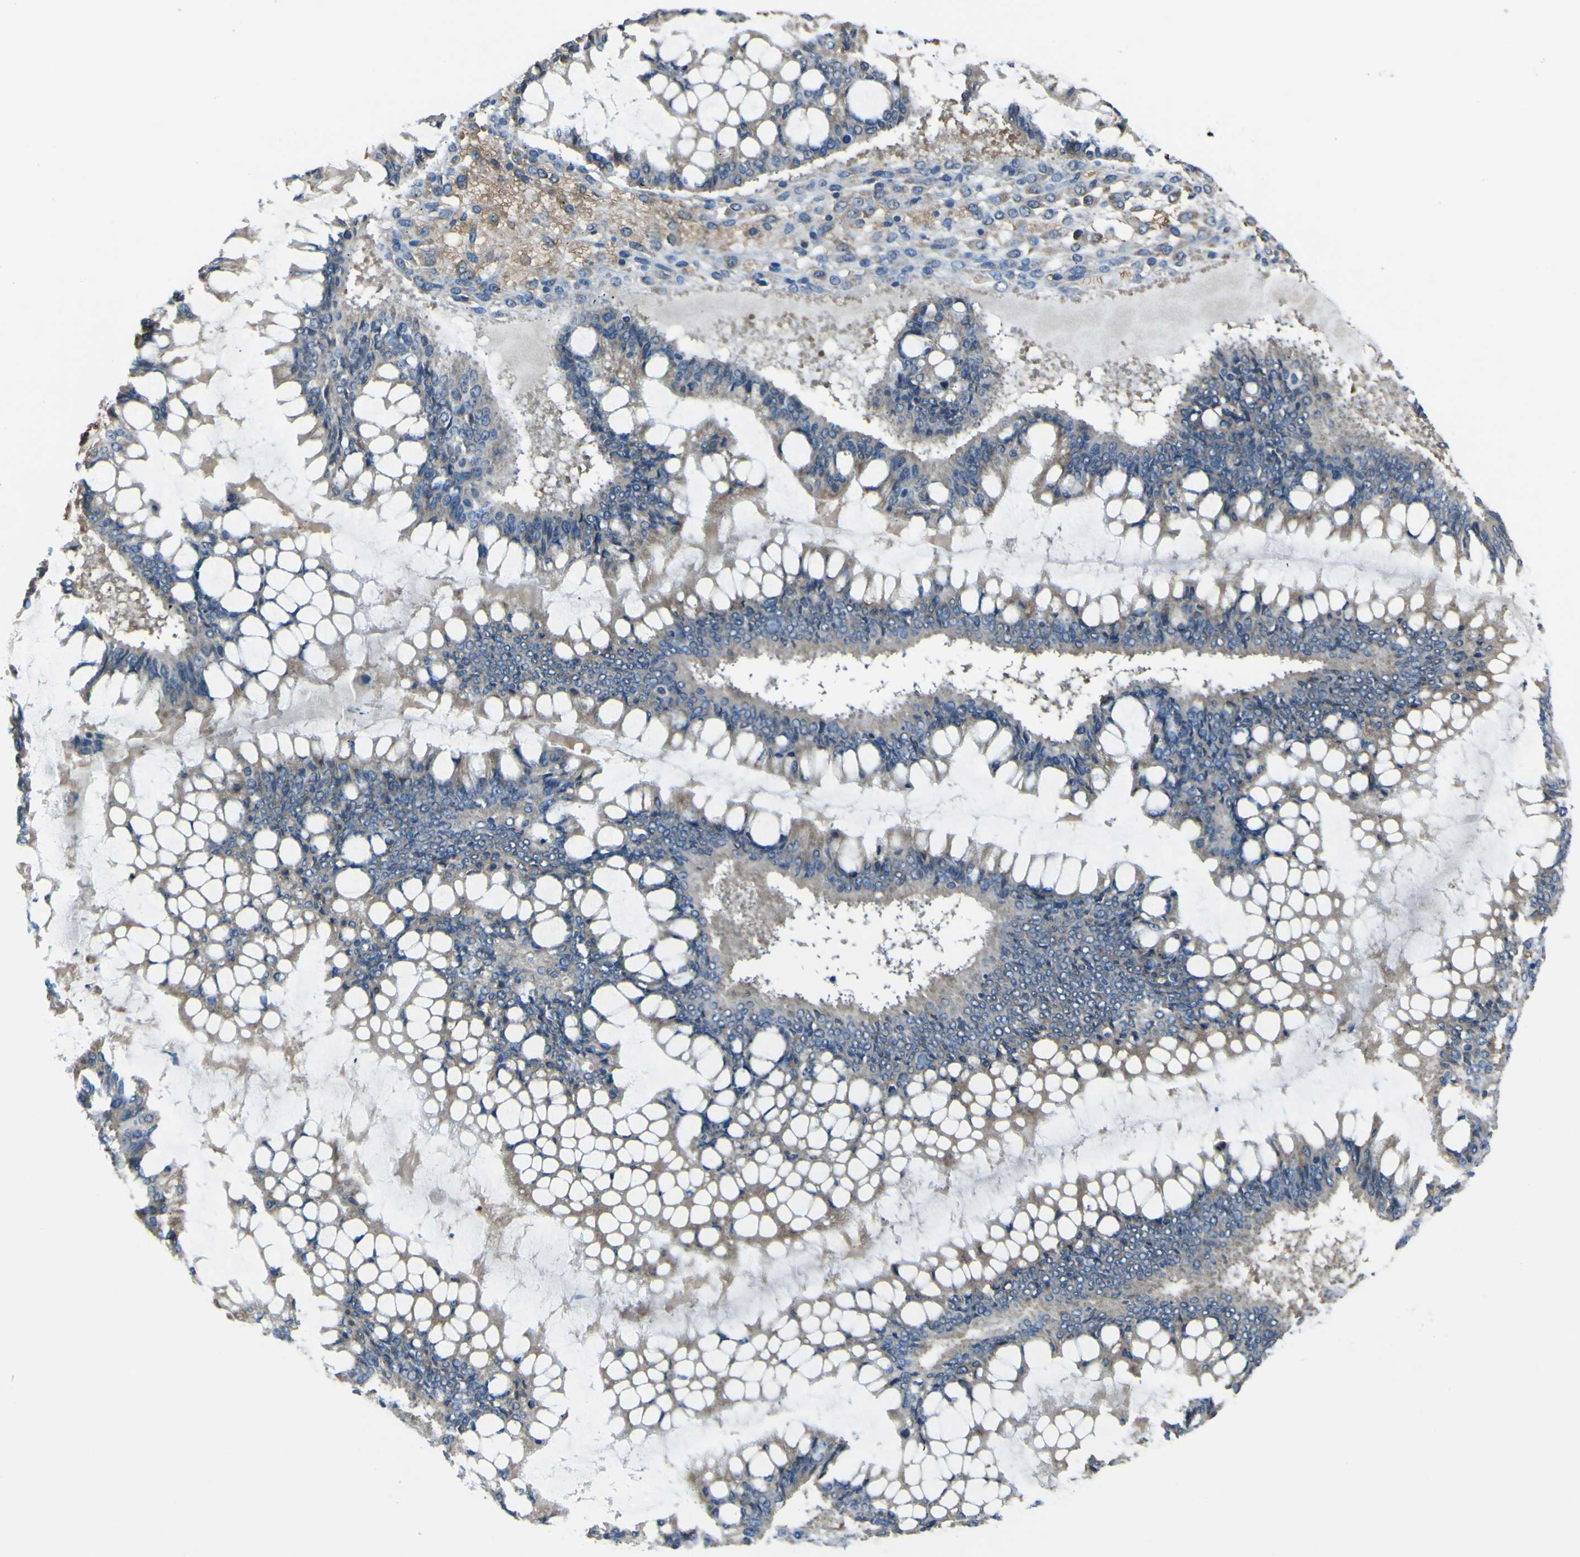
{"staining": {"intensity": "moderate", "quantity": ">75%", "location": "cytoplasmic/membranous"}, "tissue": "ovarian cancer", "cell_type": "Tumor cells", "image_type": "cancer", "snomed": [{"axis": "morphology", "description": "Cystadenocarcinoma, mucinous, NOS"}, {"axis": "topography", "description": "Ovary"}], "caption": "Mucinous cystadenocarcinoma (ovarian) tissue exhibits moderate cytoplasmic/membranous staining in about >75% of tumor cells The staining was performed using DAB (3,3'-diaminobenzidine), with brown indicating positive protein expression. Nuclei are stained blue with hematoxylin.", "gene": "STIM1", "patient": {"sex": "female", "age": 73}}